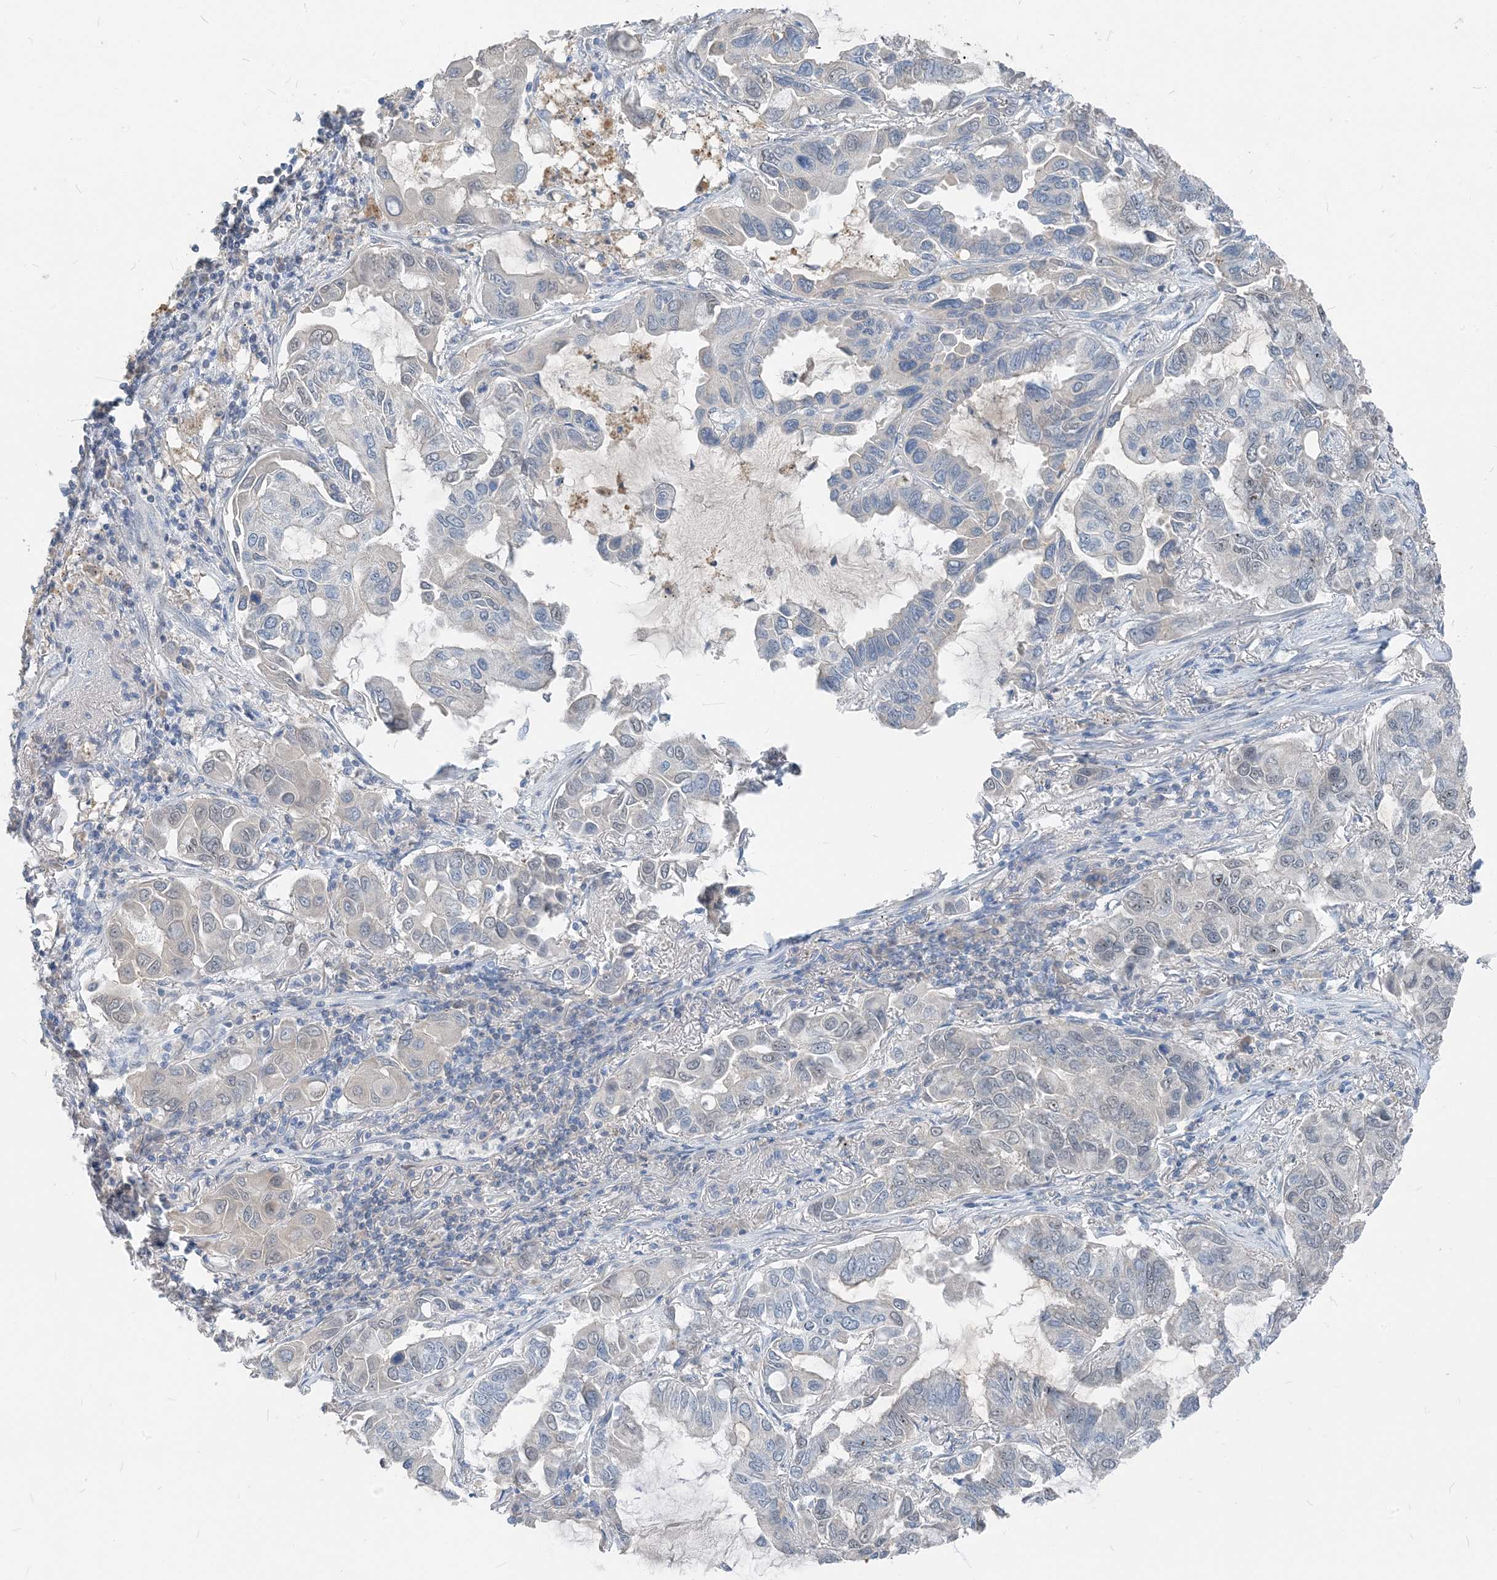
{"staining": {"intensity": "negative", "quantity": "none", "location": "none"}, "tissue": "lung cancer", "cell_type": "Tumor cells", "image_type": "cancer", "snomed": [{"axis": "morphology", "description": "Adenocarcinoma, NOS"}, {"axis": "topography", "description": "Lung"}], "caption": "DAB (3,3'-diaminobenzidine) immunohistochemical staining of lung cancer exhibits no significant expression in tumor cells. (DAB immunohistochemistry visualized using brightfield microscopy, high magnification).", "gene": "NCOA7", "patient": {"sex": "male", "age": 64}}